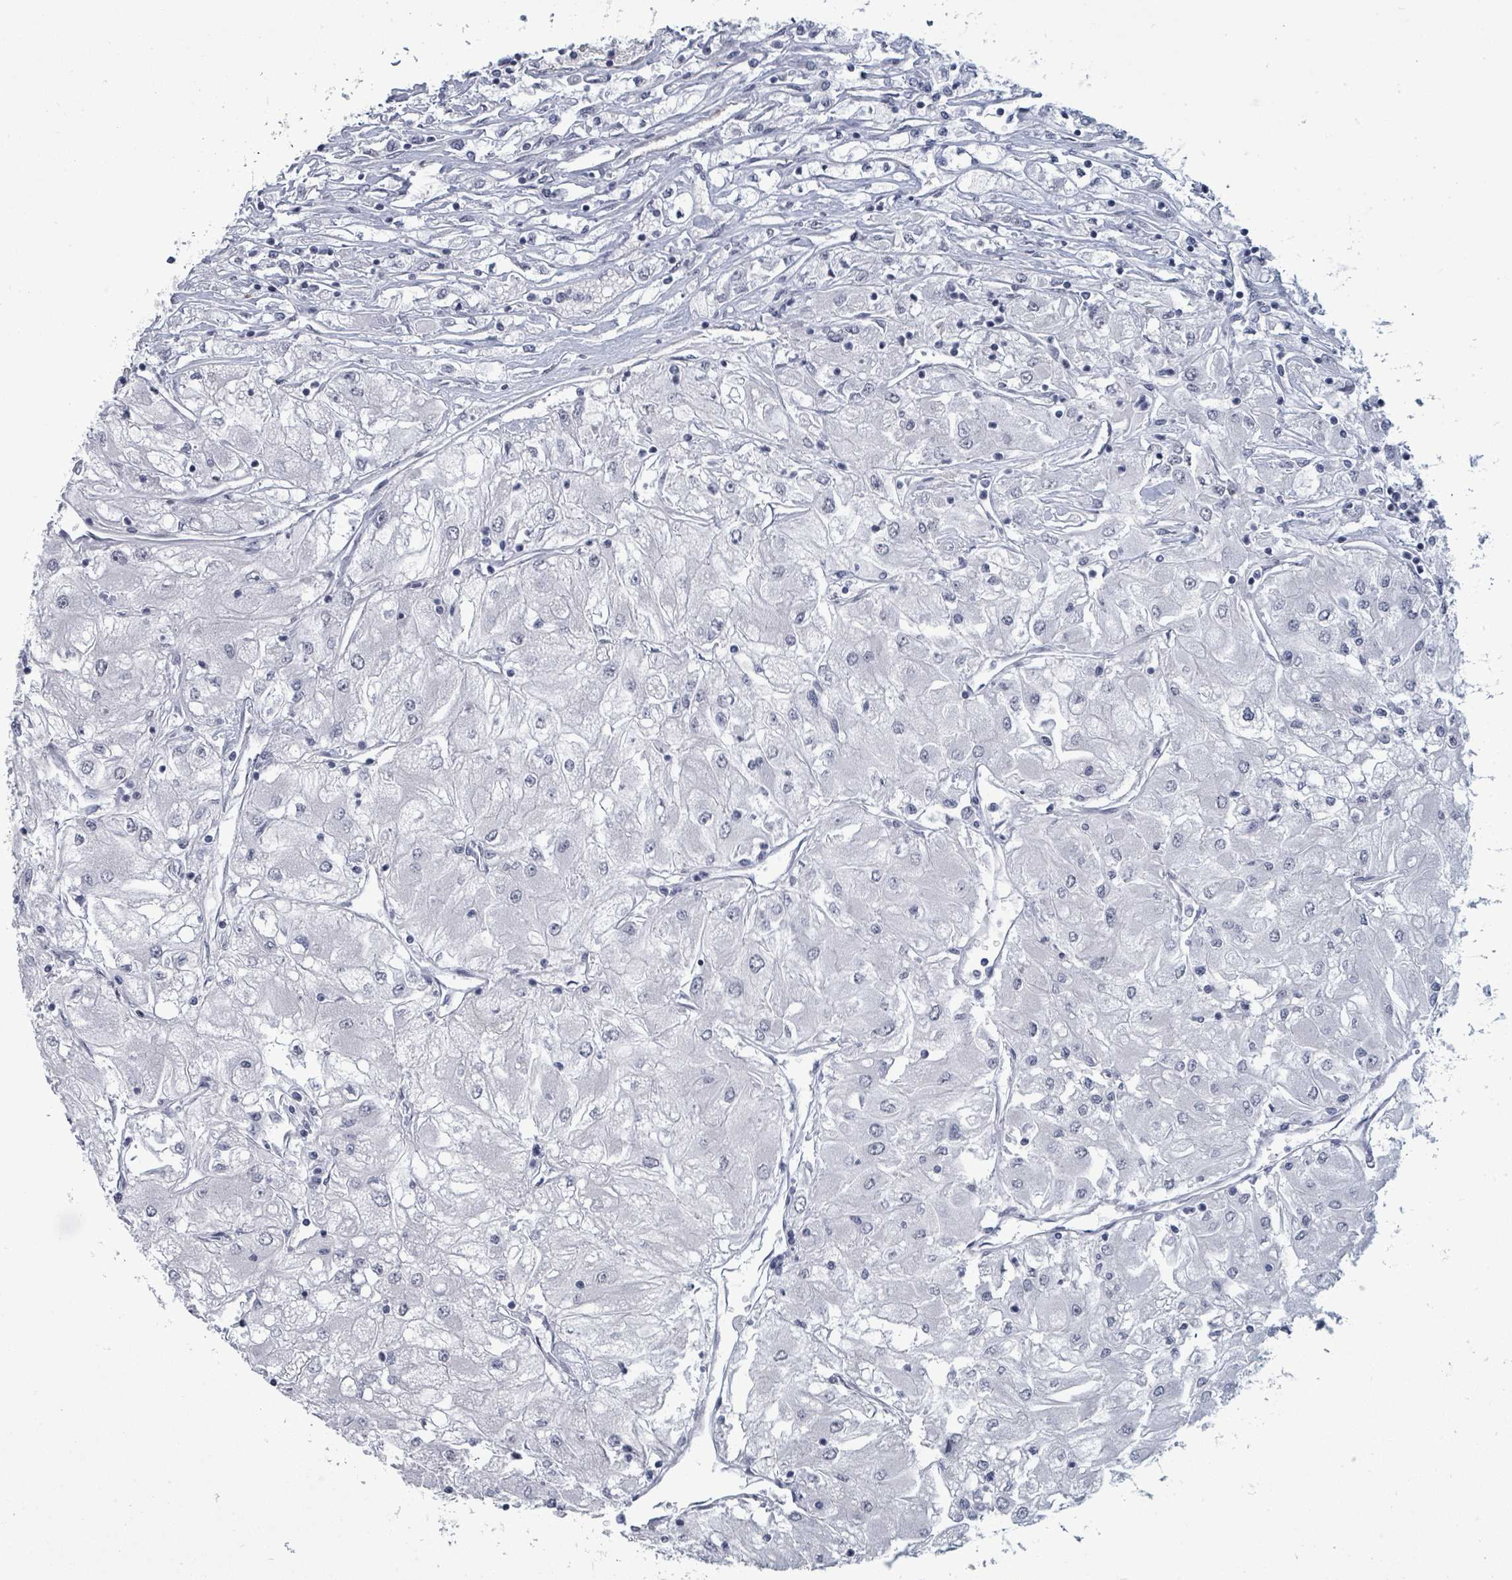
{"staining": {"intensity": "negative", "quantity": "none", "location": "none"}, "tissue": "renal cancer", "cell_type": "Tumor cells", "image_type": "cancer", "snomed": [{"axis": "morphology", "description": "Adenocarcinoma, NOS"}, {"axis": "topography", "description": "Kidney"}], "caption": "Tumor cells are negative for brown protein staining in renal cancer (adenocarcinoma).", "gene": "ERCC5", "patient": {"sex": "male", "age": 80}}